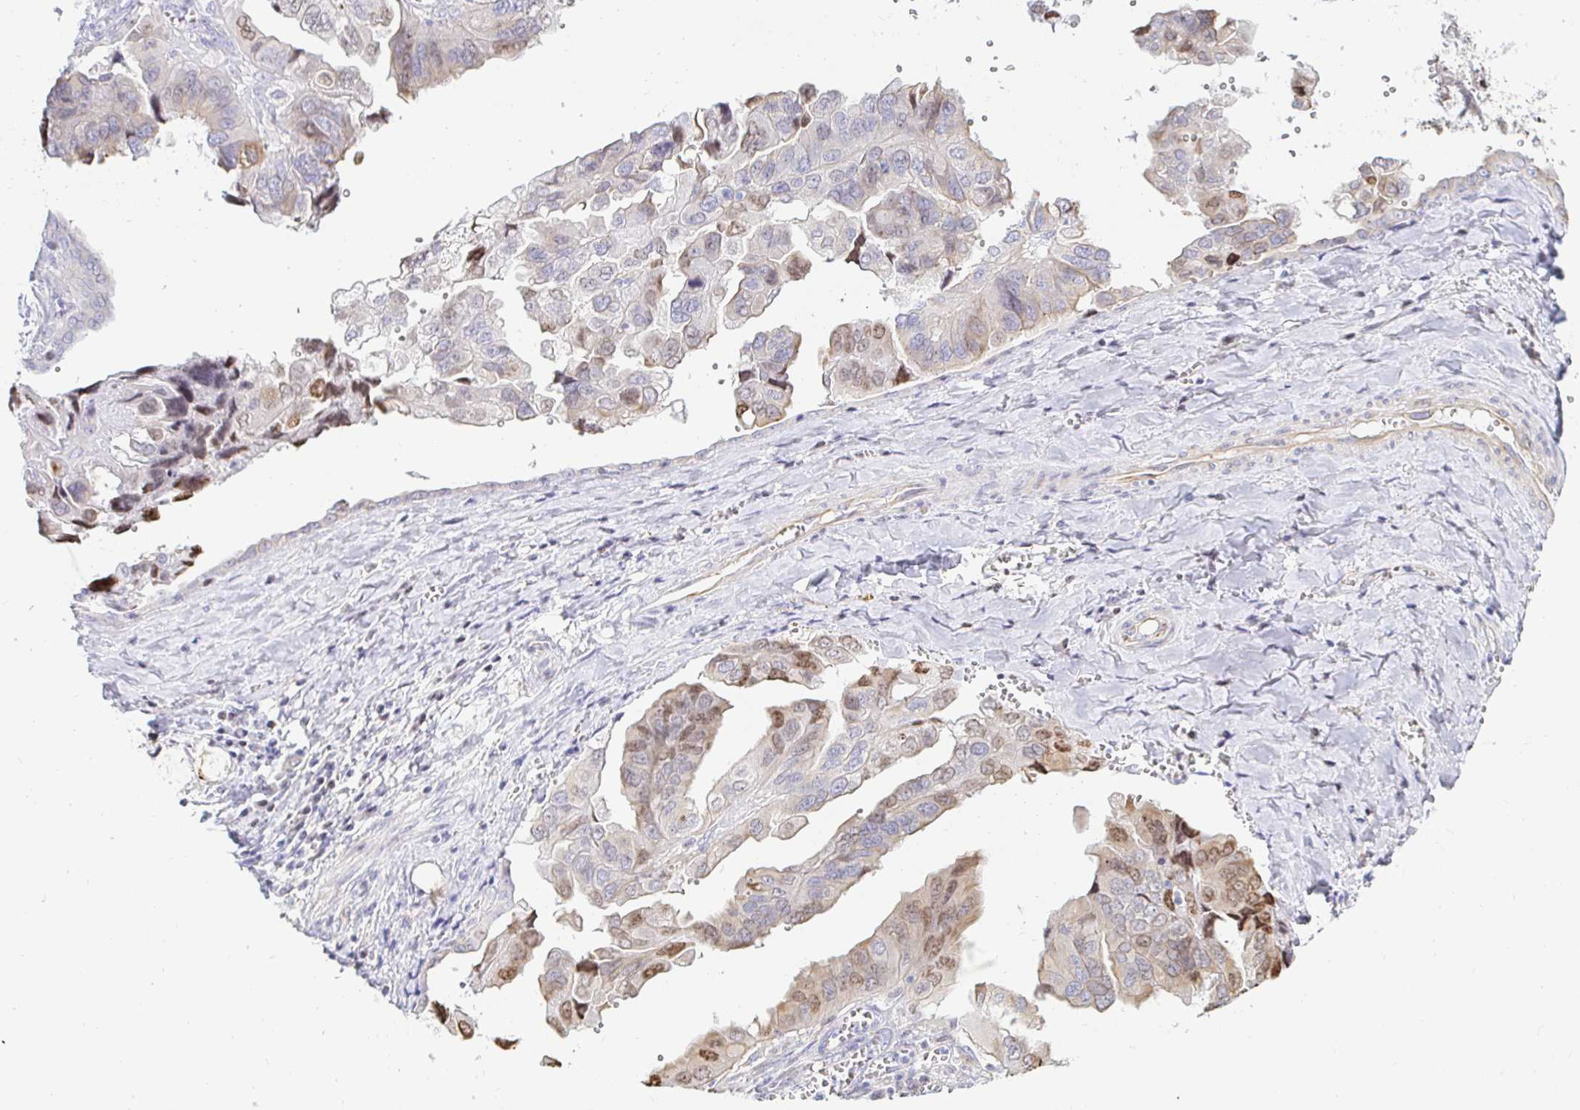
{"staining": {"intensity": "moderate", "quantity": "<25%", "location": "cytoplasmic/membranous,nuclear"}, "tissue": "ovarian cancer", "cell_type": "Tumor cells", "image_type": "cancer", "snomed": [{"axis": "morphology", "description": "Cystadenocarcinoma, serous, NOS"}, {"axis": "topography", "description": "Ovary"}], "caption": "Ovarian cancer (serous cystadenocarcinoma) stained with a brown dye exhibits moderate cytoplasmic/membranous and nuclear positive expression in approximately <25% of tumor cells.", "gene": "CAPSL", "patient": {"sex": "female", "age": 79}}